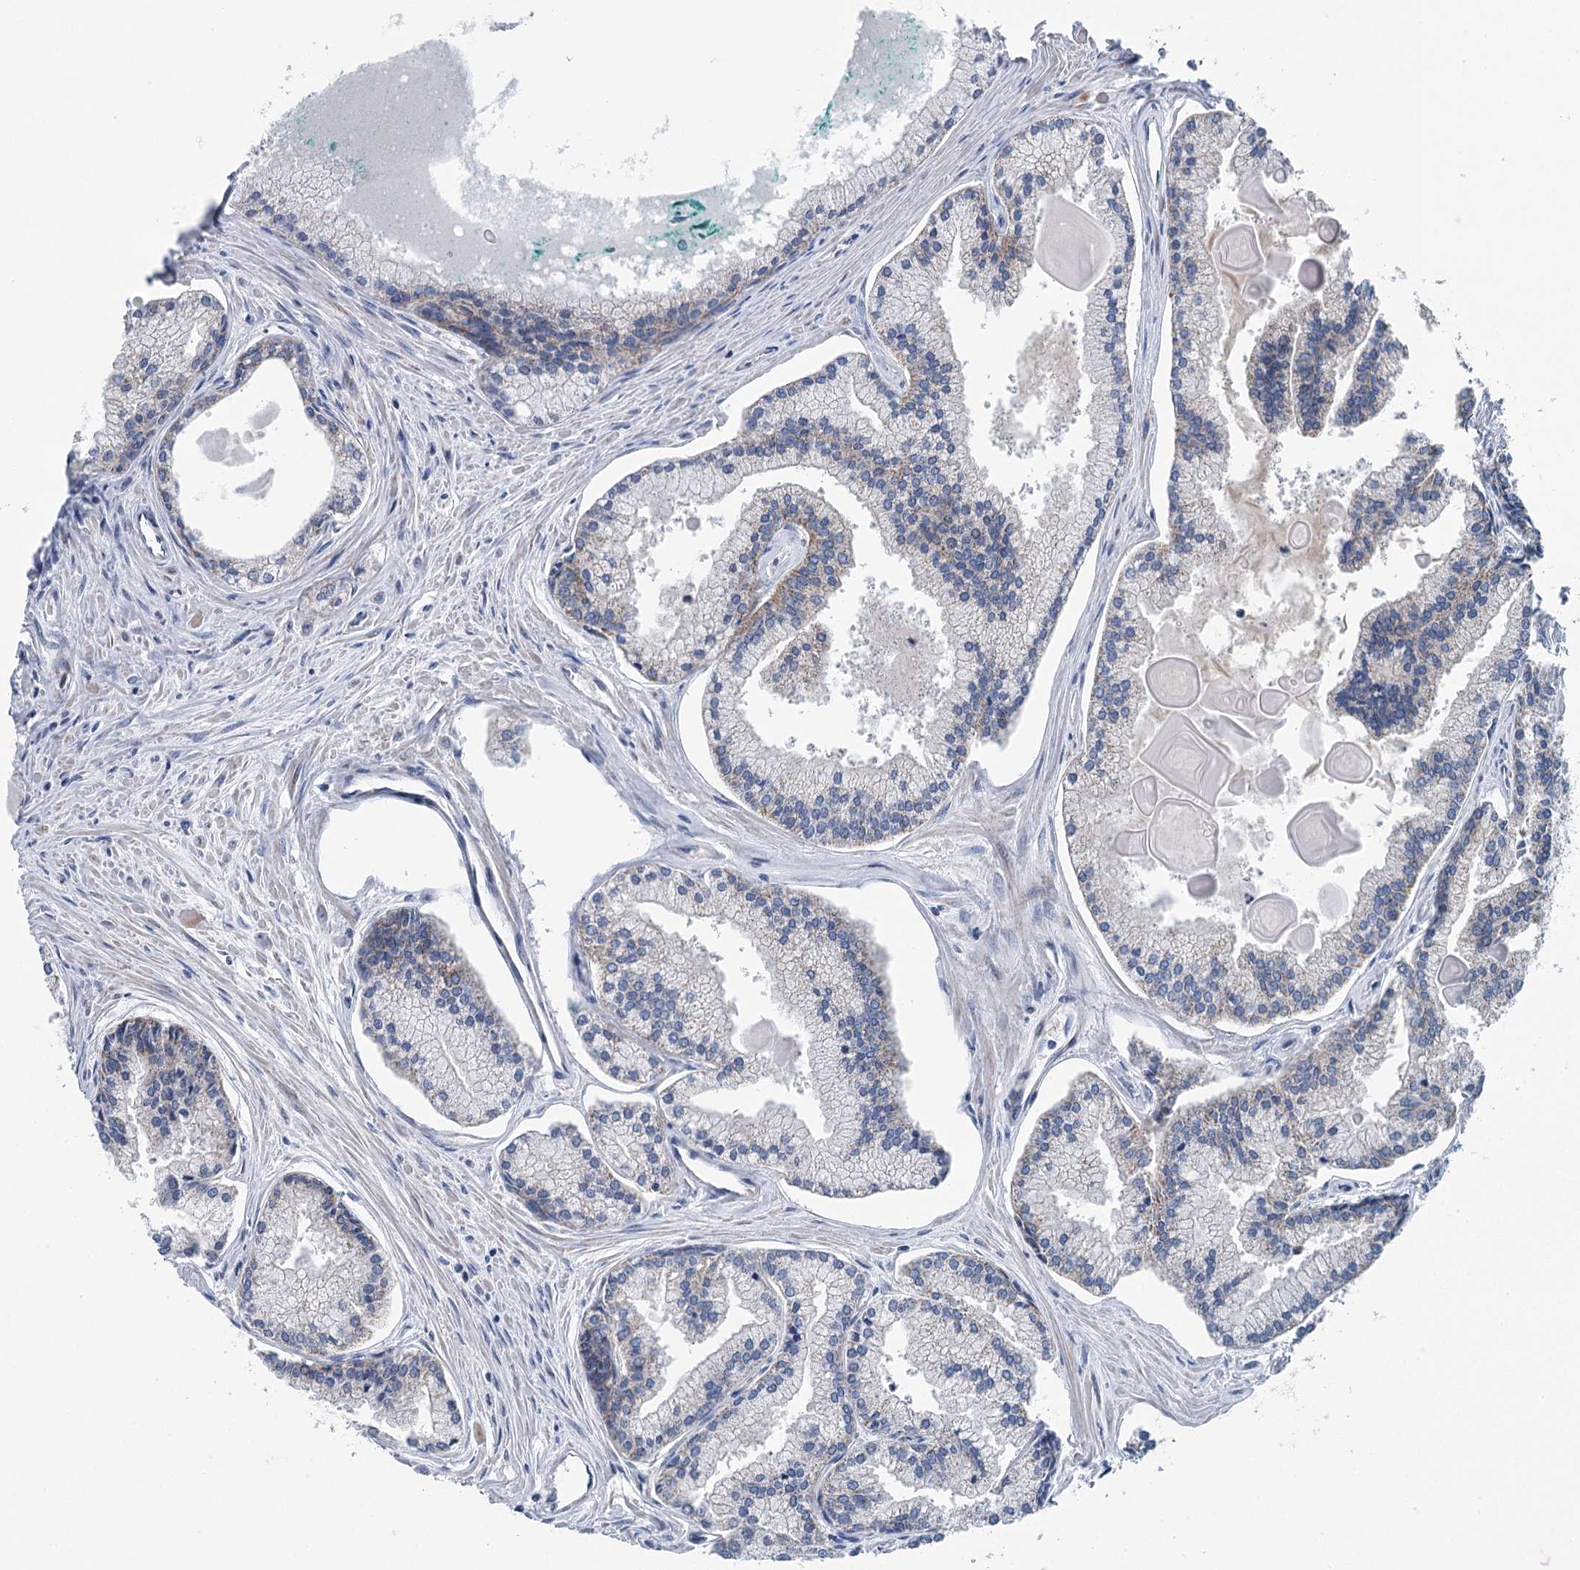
{"staining": {"intensity": "negative", "quantity": "none", "location": "none"}, "tissue": "prostate cancer", "cell_type": "Tumor cells", "image_type": "cancer", "snomed": [{"axis": "morphology", "description": "Adenocarcinoma, High grade"}, {"axis": "topography", "description": "Prostate"}], "caption": "High magnification brightfield microscopy of prostate high-grade adenocarcinoma stained with DAB (brown) and counterstained with hematoxylin (blue): tumor cells show no significant positivity.", "gene": "MARK2", "patient": {"sex": "male", "age": 68}}